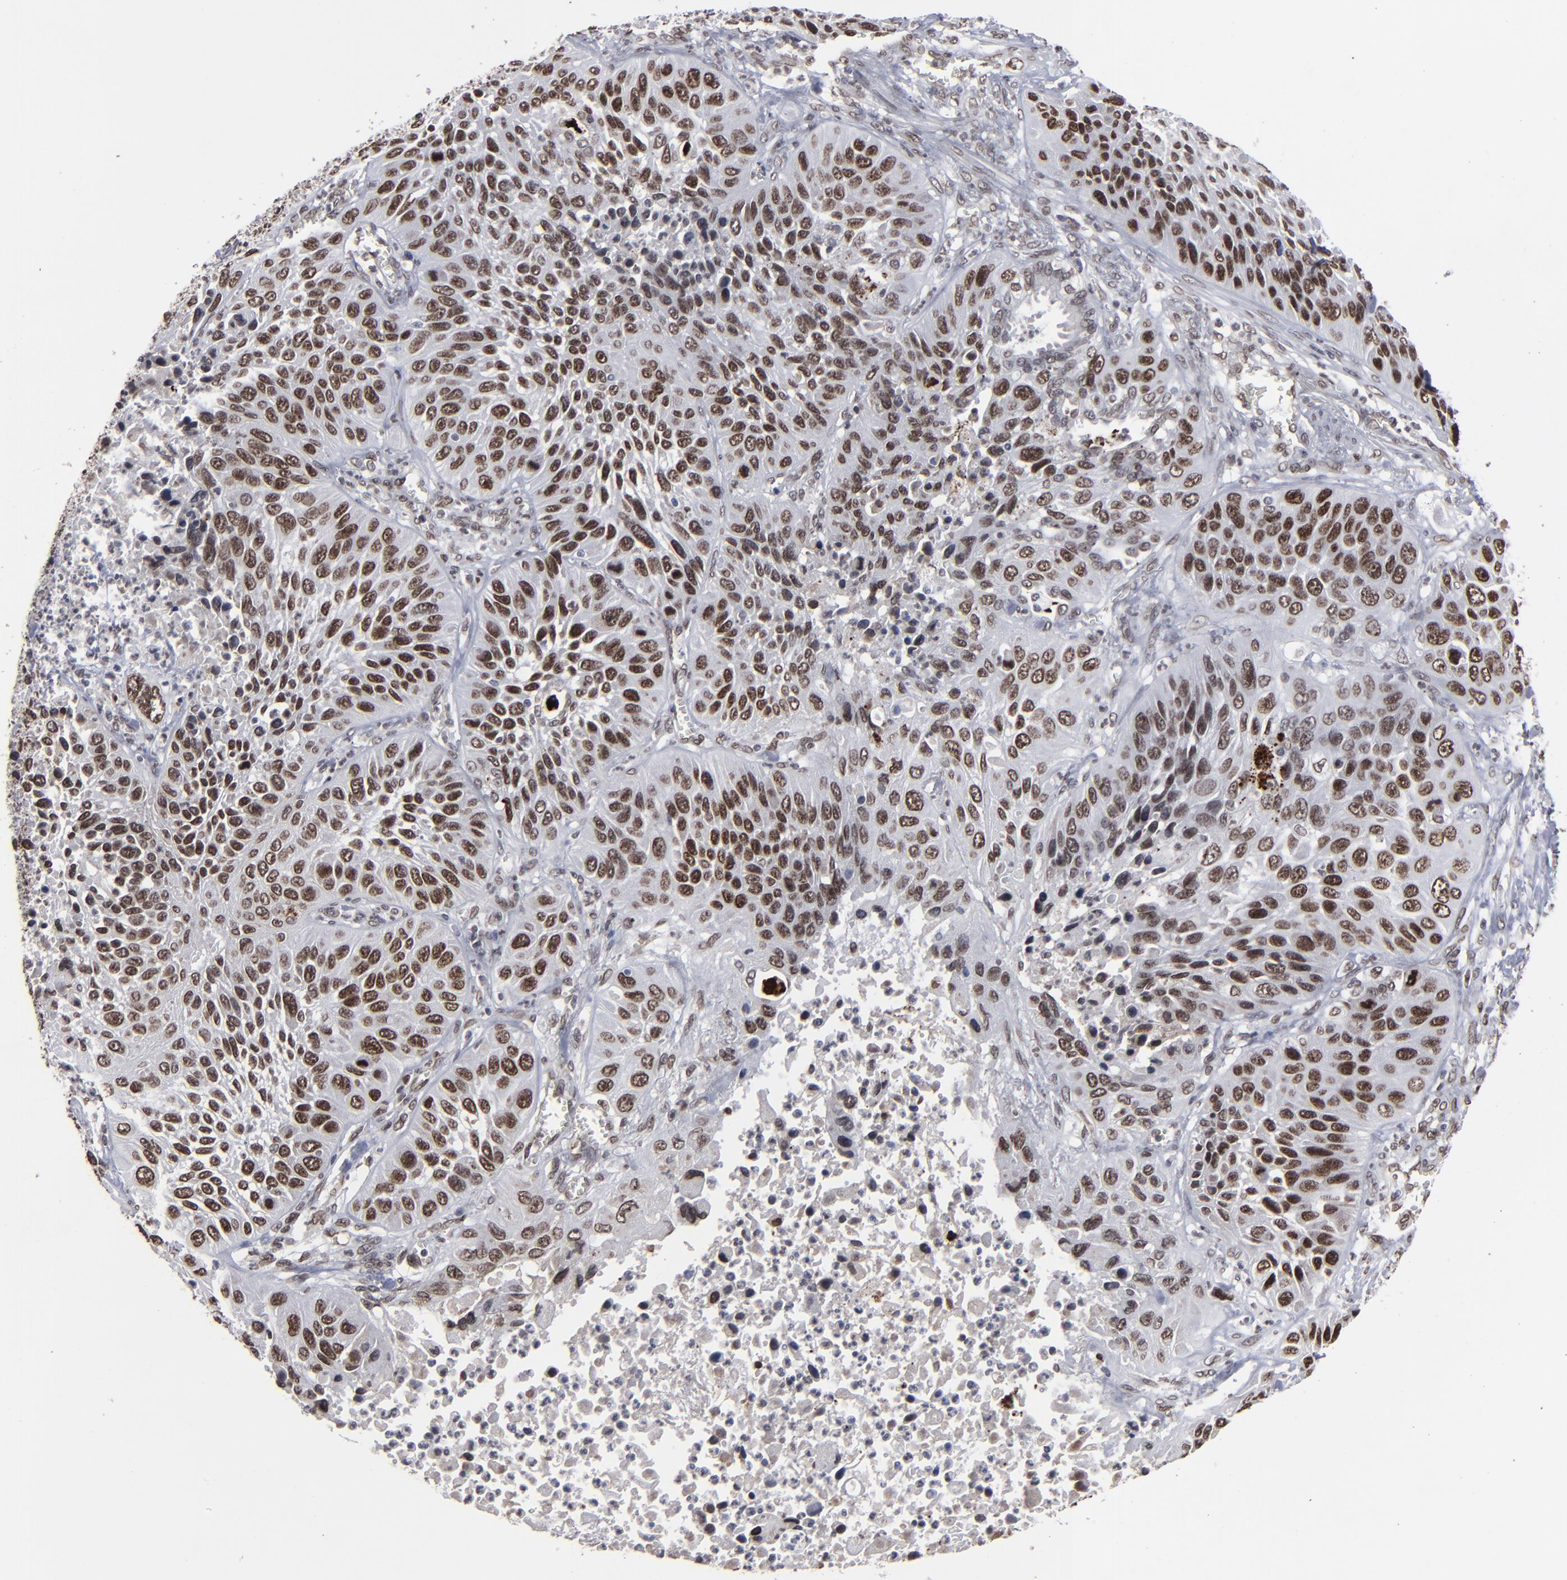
{"staining": {"intensity": "strong", "quantity": ">75%", "location": "nuclear"}, "tissue": "lung cancer", "cell_type": "Tumor cells", "image_type": "cancer", "snomed": [{"axis": "morphology", "description": "Squamous cell carcinoma, NOS"}, {"axis": "topography", "description": "Lung"}], "caption": "Immunohistochemical staining of human lung cancer (squamous cell carcinoma) shows high levels of strong nuclear positivity in approximately >75% of tumor cells.", "gene": "BAZ1A", "patient": {"sex": "female", "age": 76}}